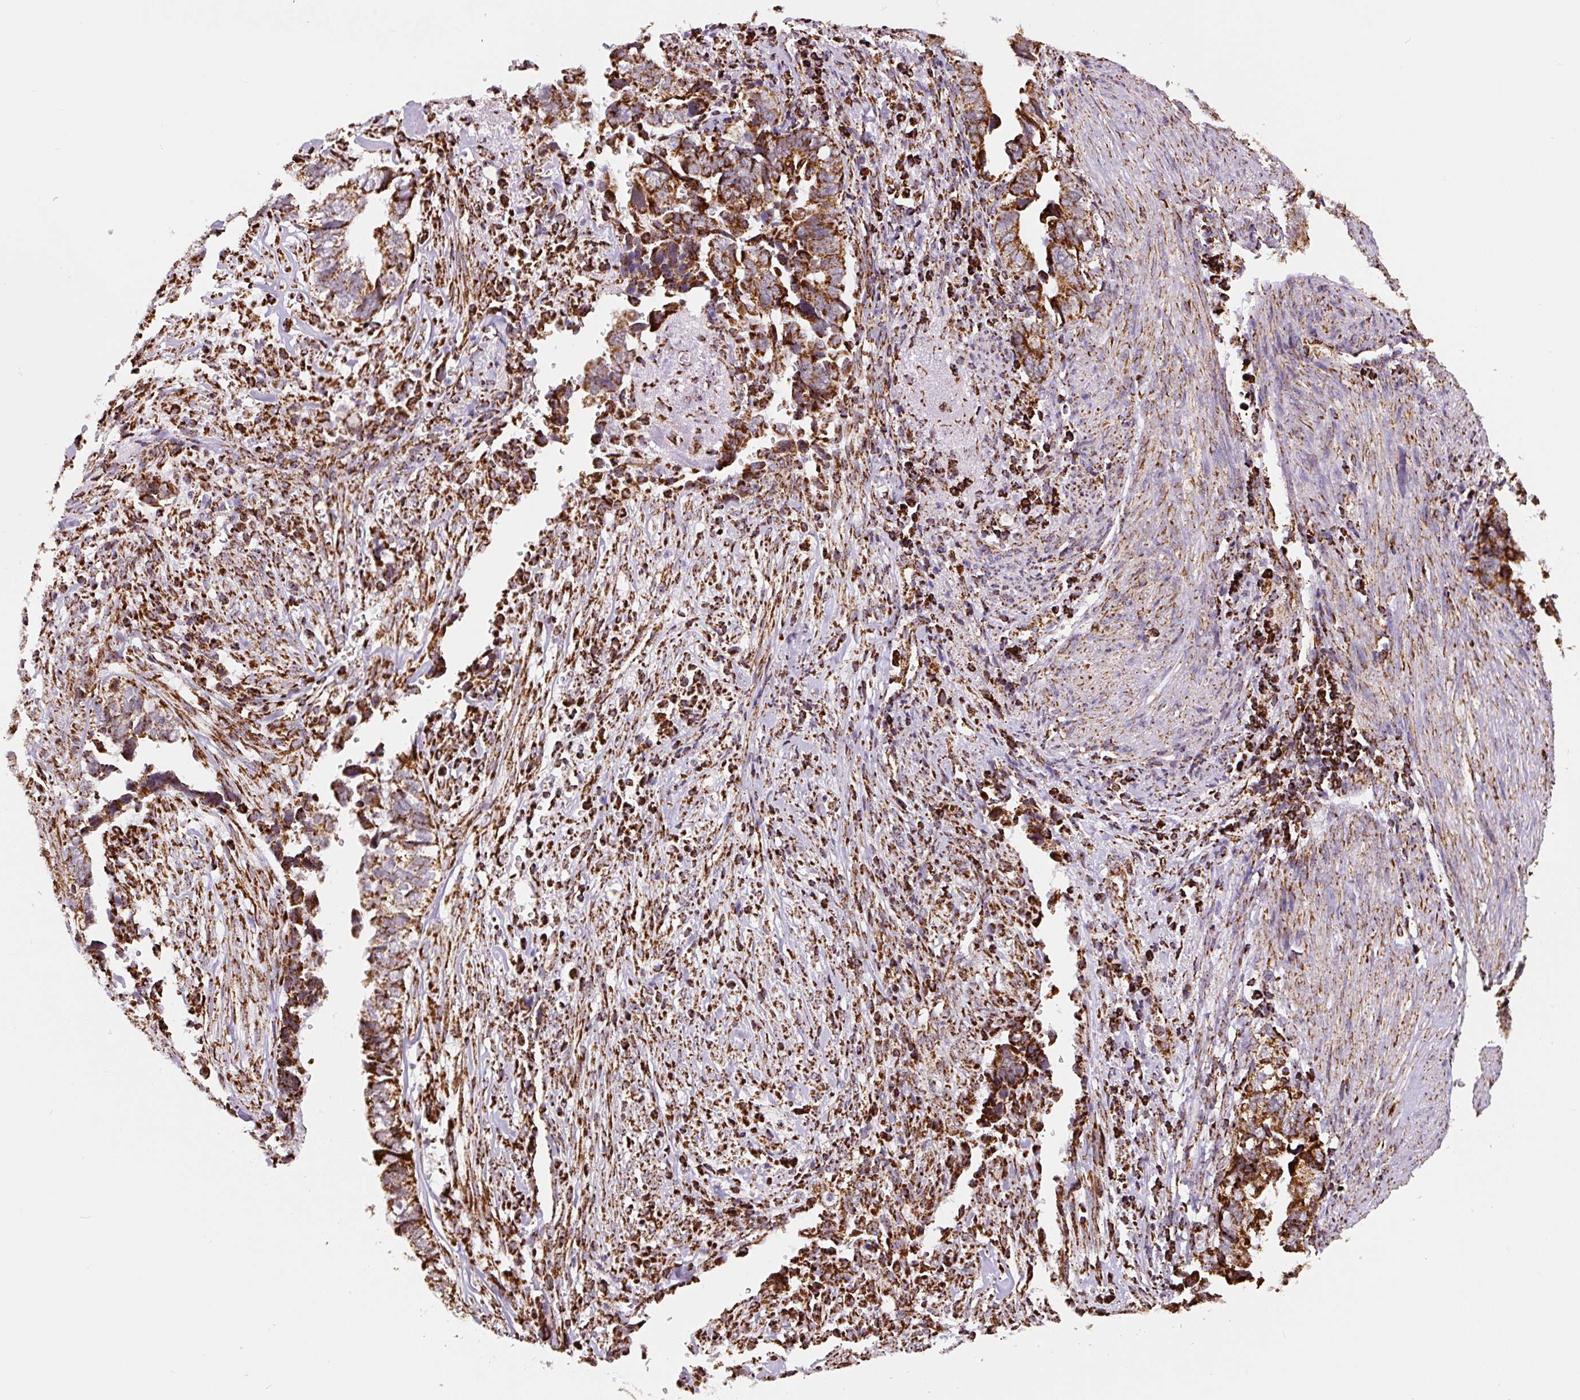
{"staining": {"intensity": "strong", "quantity": ">75%", "location": "cytoplasmic/membranous"}, "tissue": "liver cancer", "cell_type": "Tumor cells", "image_type": "cancer", "snomed": [{"axis": "morphology", "description": "Cholangiocarcinoma"}, {"axis": "topography", "description": "Liver"}], "caption": "The photomicrograph reveals a brown stain indicating the presence of a protein in the cytoplasmic/membranous of tumor cells in liver cancer.", "gene": "ATP5F1A", "patient": {"sex": "female", "age": 79}}